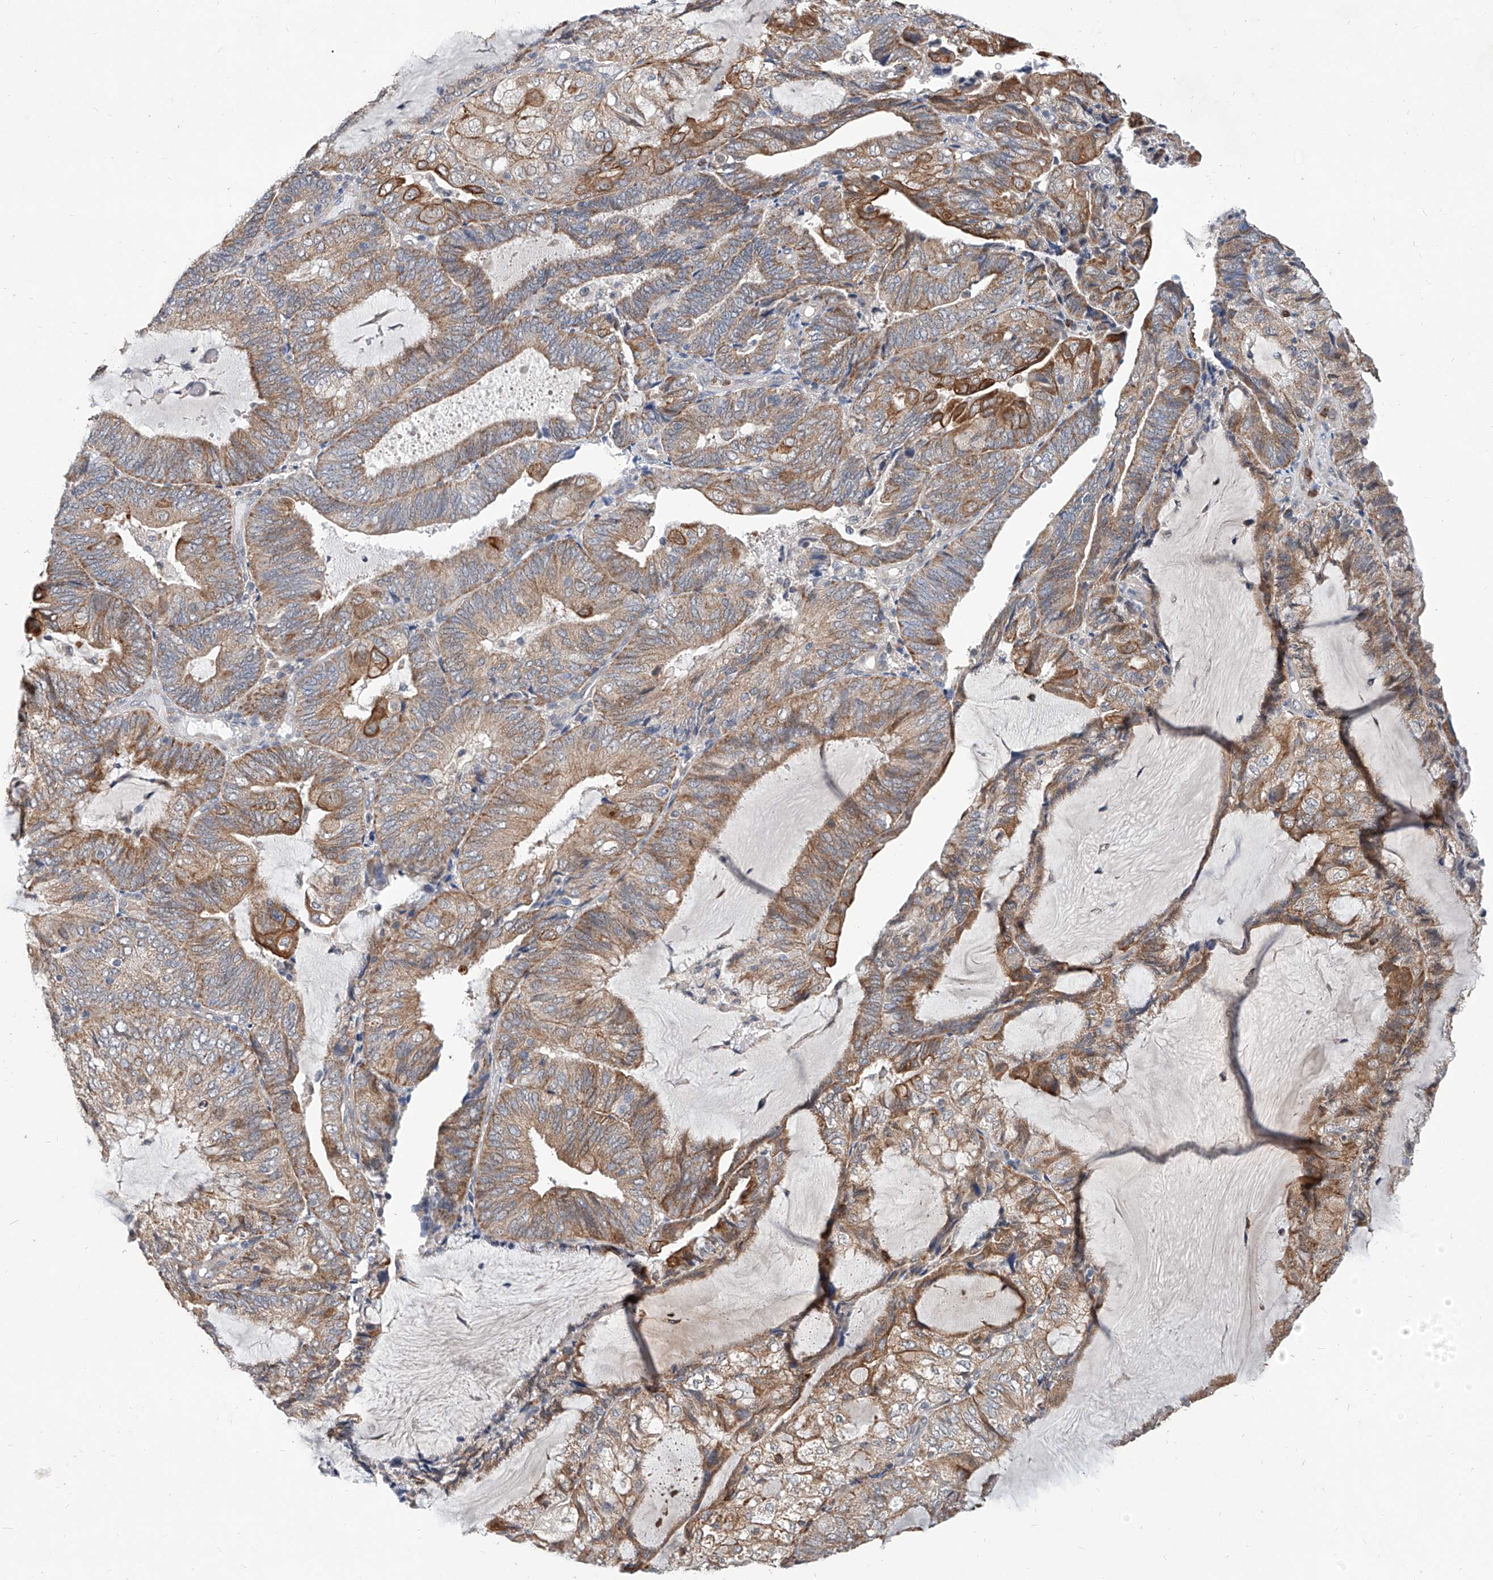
{"staining": {"intensity": "moderate", "quantity": ">75%", "location": "cytoplasmic/membranous"}, "tissue": "endometrial cancer", "cell_type": "Tumor cells", "image_type": "cancer", "snomed": [{"axis": "morphology", "description": "Adenocarcinoma, NOS"}, {"axis": "topography", "description": "Endometrium"}], "caption": "Protein staining of endometrial cancer tissue exhibits moderate cytoplasmic/membranous staining in approximately >75% of tumor cells.", "gene": "MFSD4B", "patient": {"sex": "female", "age": 81}}